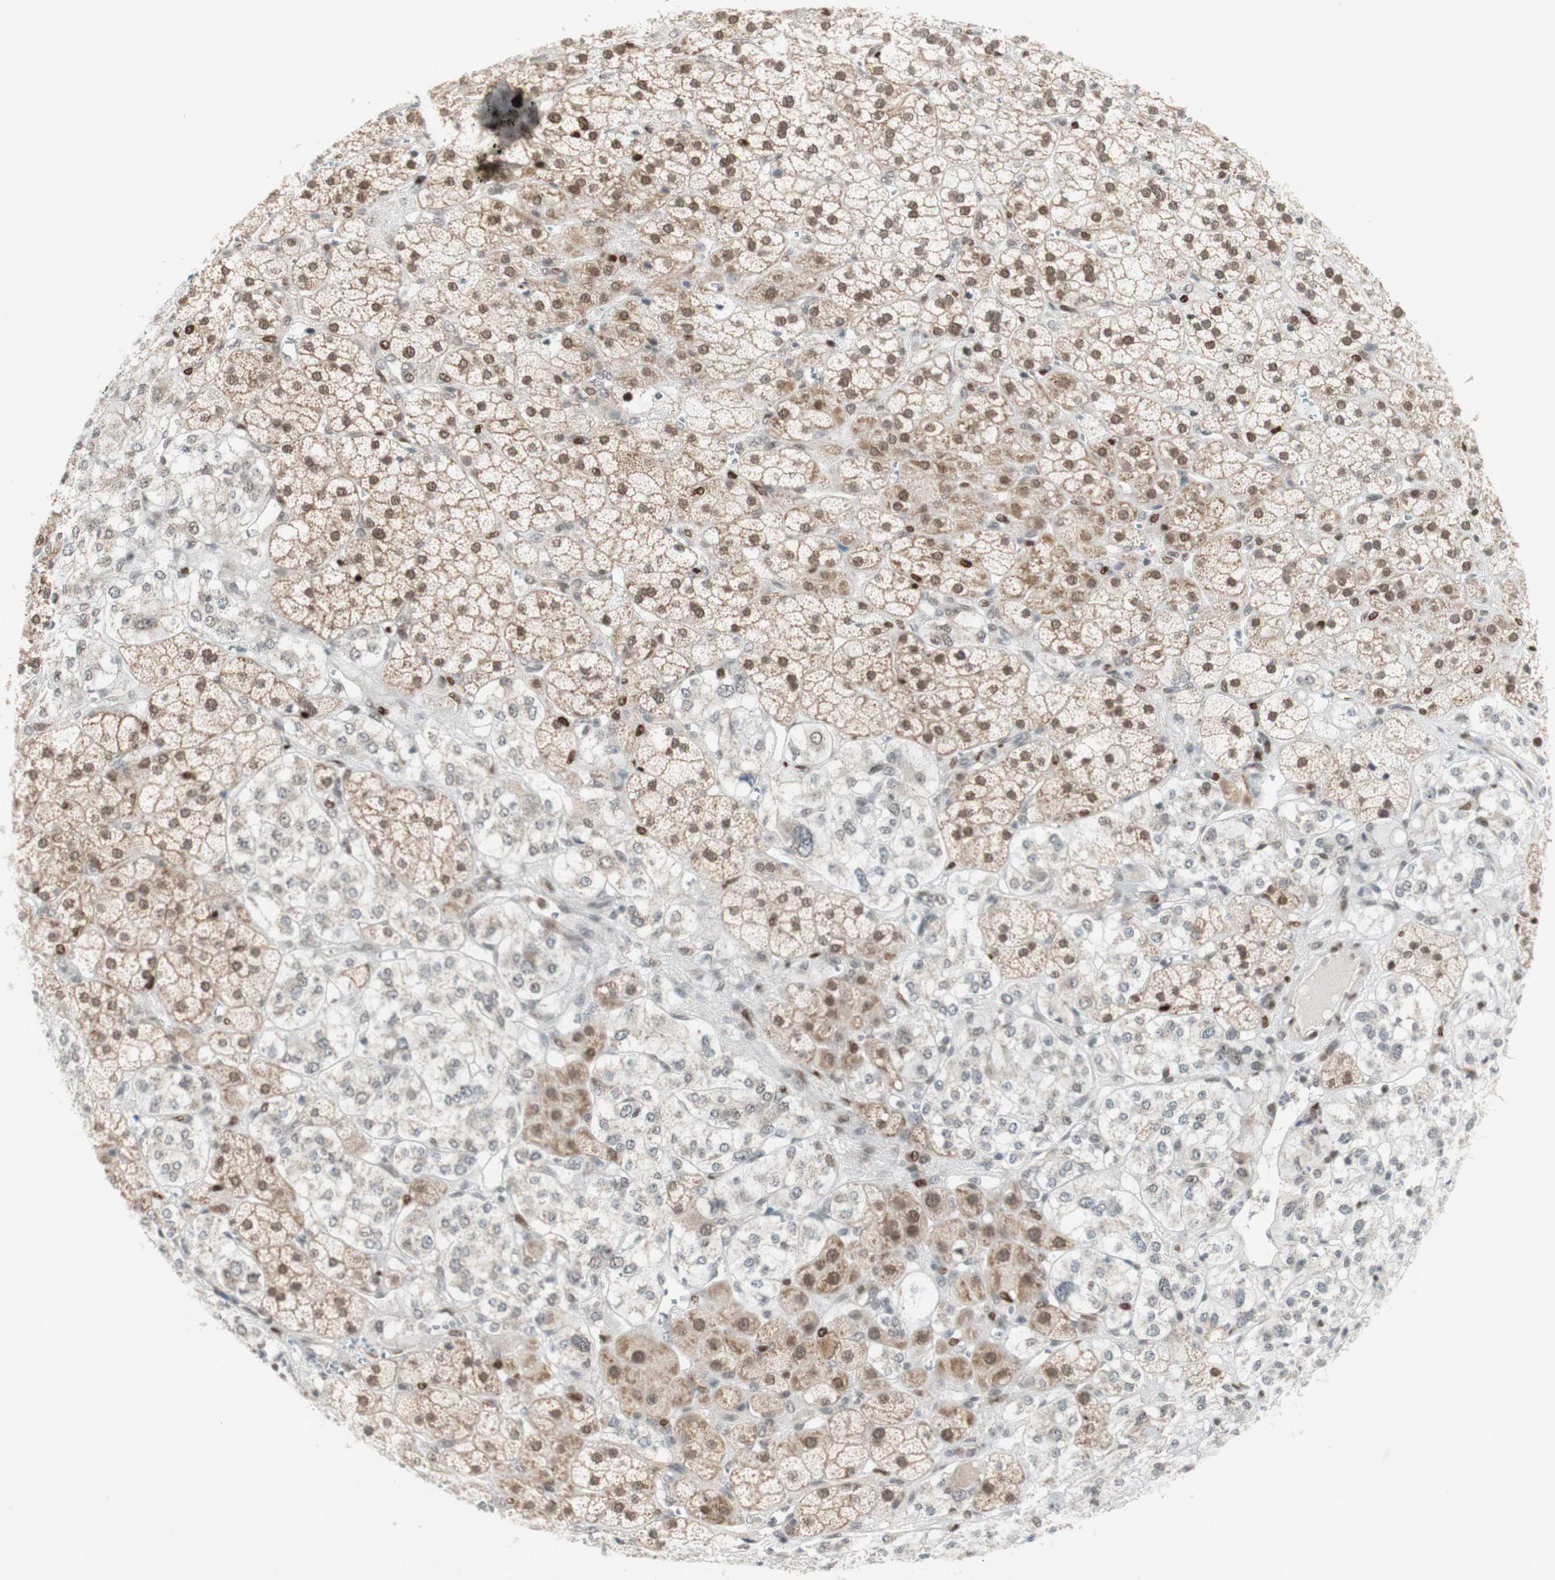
{"staining": {"intensity": "moderate", "quantity": "<25%", "location": "cytoplasmic/membranous"}, "tissue": "adrenal gland", "cell_type": "Glandular cells", "image_type": "normal", "snomed": [{"axis": "morphology", "description": "Normal tissue, NOS"}, {"axis": "topography", "description": "Adrenal gland"}], "caption": "This micrograph demonstrates immunohistochemistry (IHC) staining of benign adrenal gland, with low moderate cytoplasmic/membranous staining in about <25% of glandular cells.", "gene": "DNMT3A", "patient": {"sex": "male", "age": 56}}